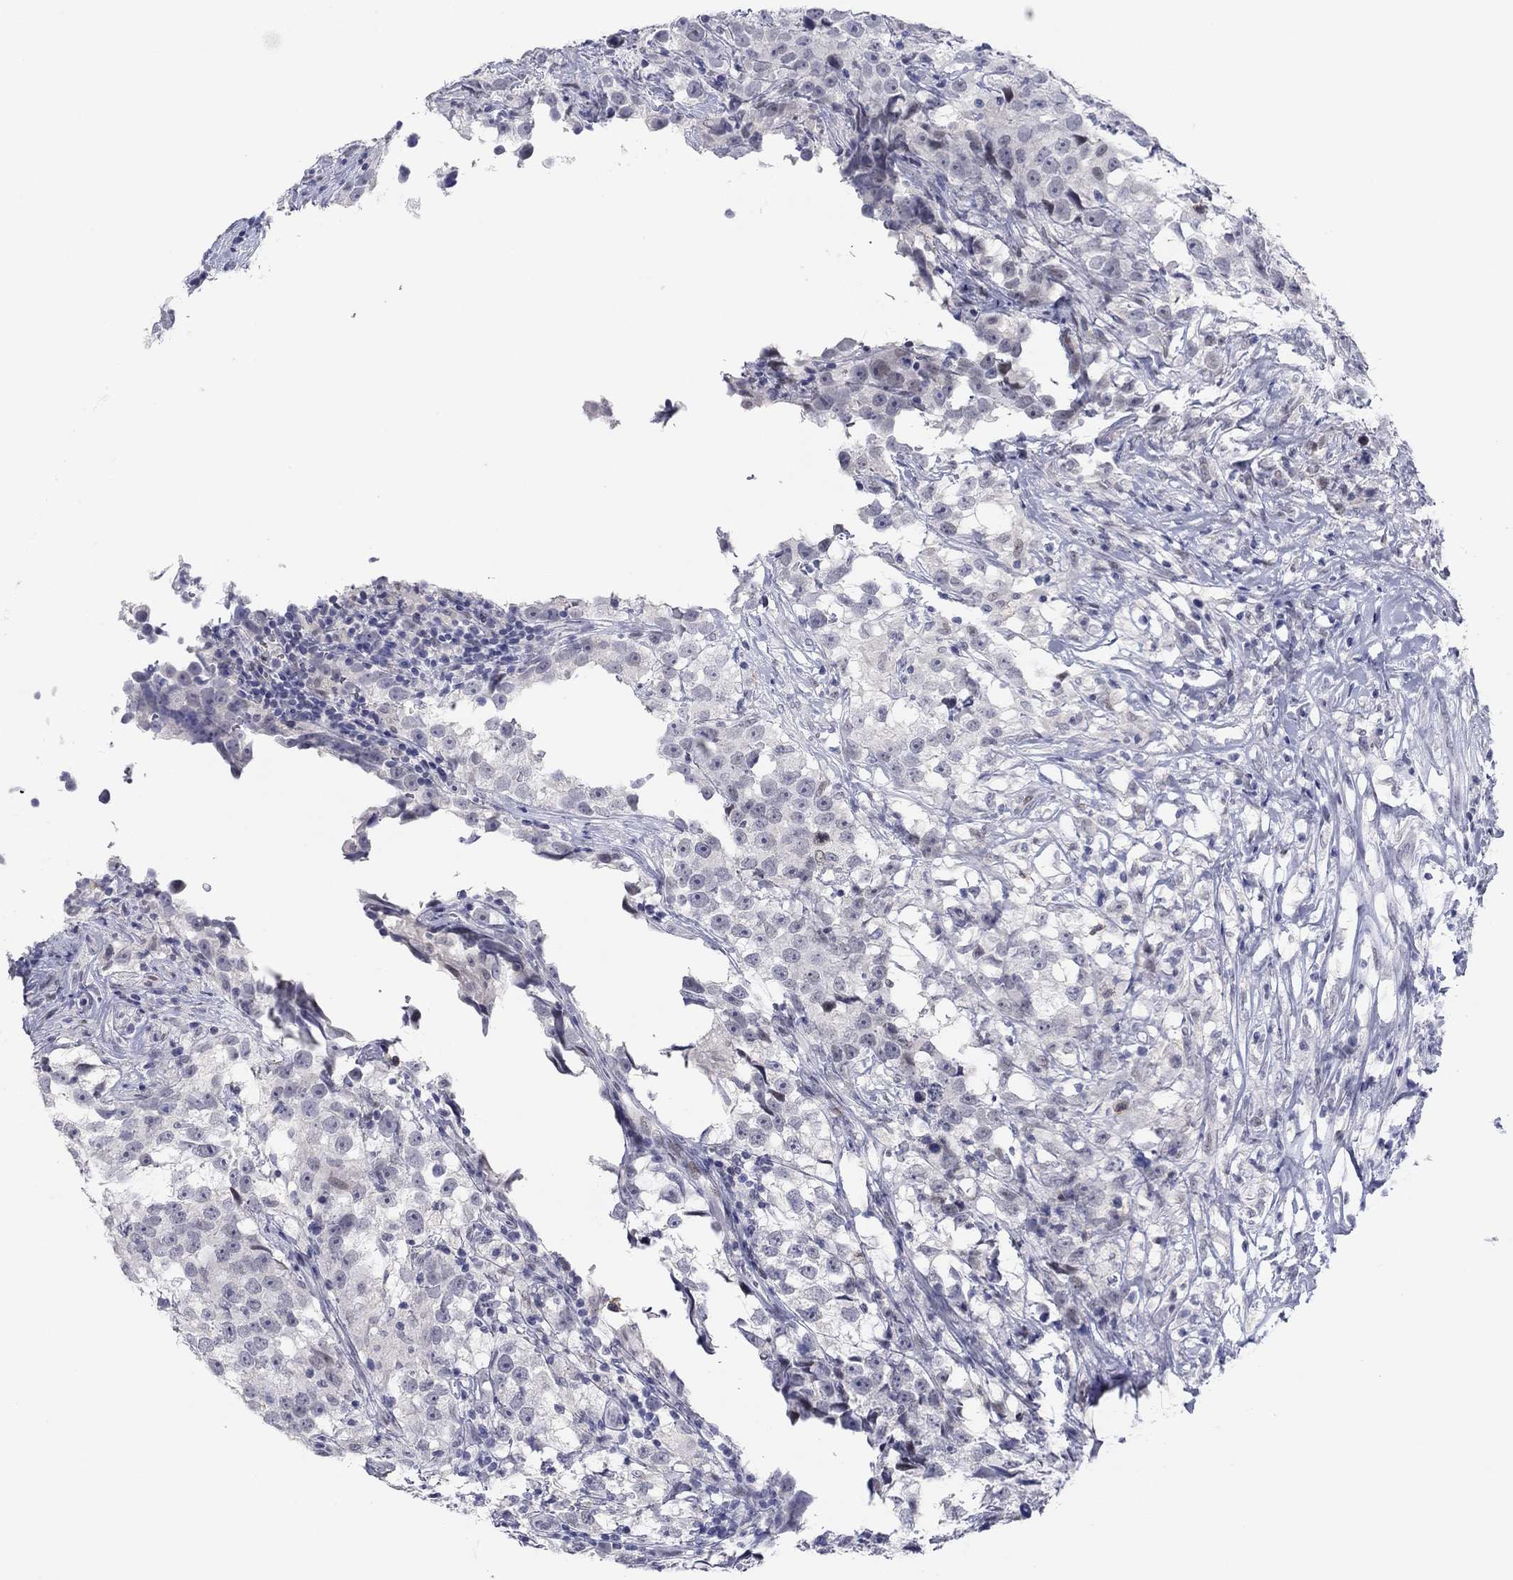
{"staining": {"intensity": "negative", "quantity": "none", "location": "none"}, "tissue": "testis cancer", "cell_type": "Tumor cells", "image_type": "cancer", "snomed": [{"axis": "morphology", "description": "Seminoma, NOS"}, {"axis": "topography", "description": "Testis"}], "caption": "Immunohistochemical staining of human testis cancer reveals no significant expression in tumor cells. Nuclei are stained in blue.", "gene": "ITGAE", "patient": {"sex": "male", "age": 46}}